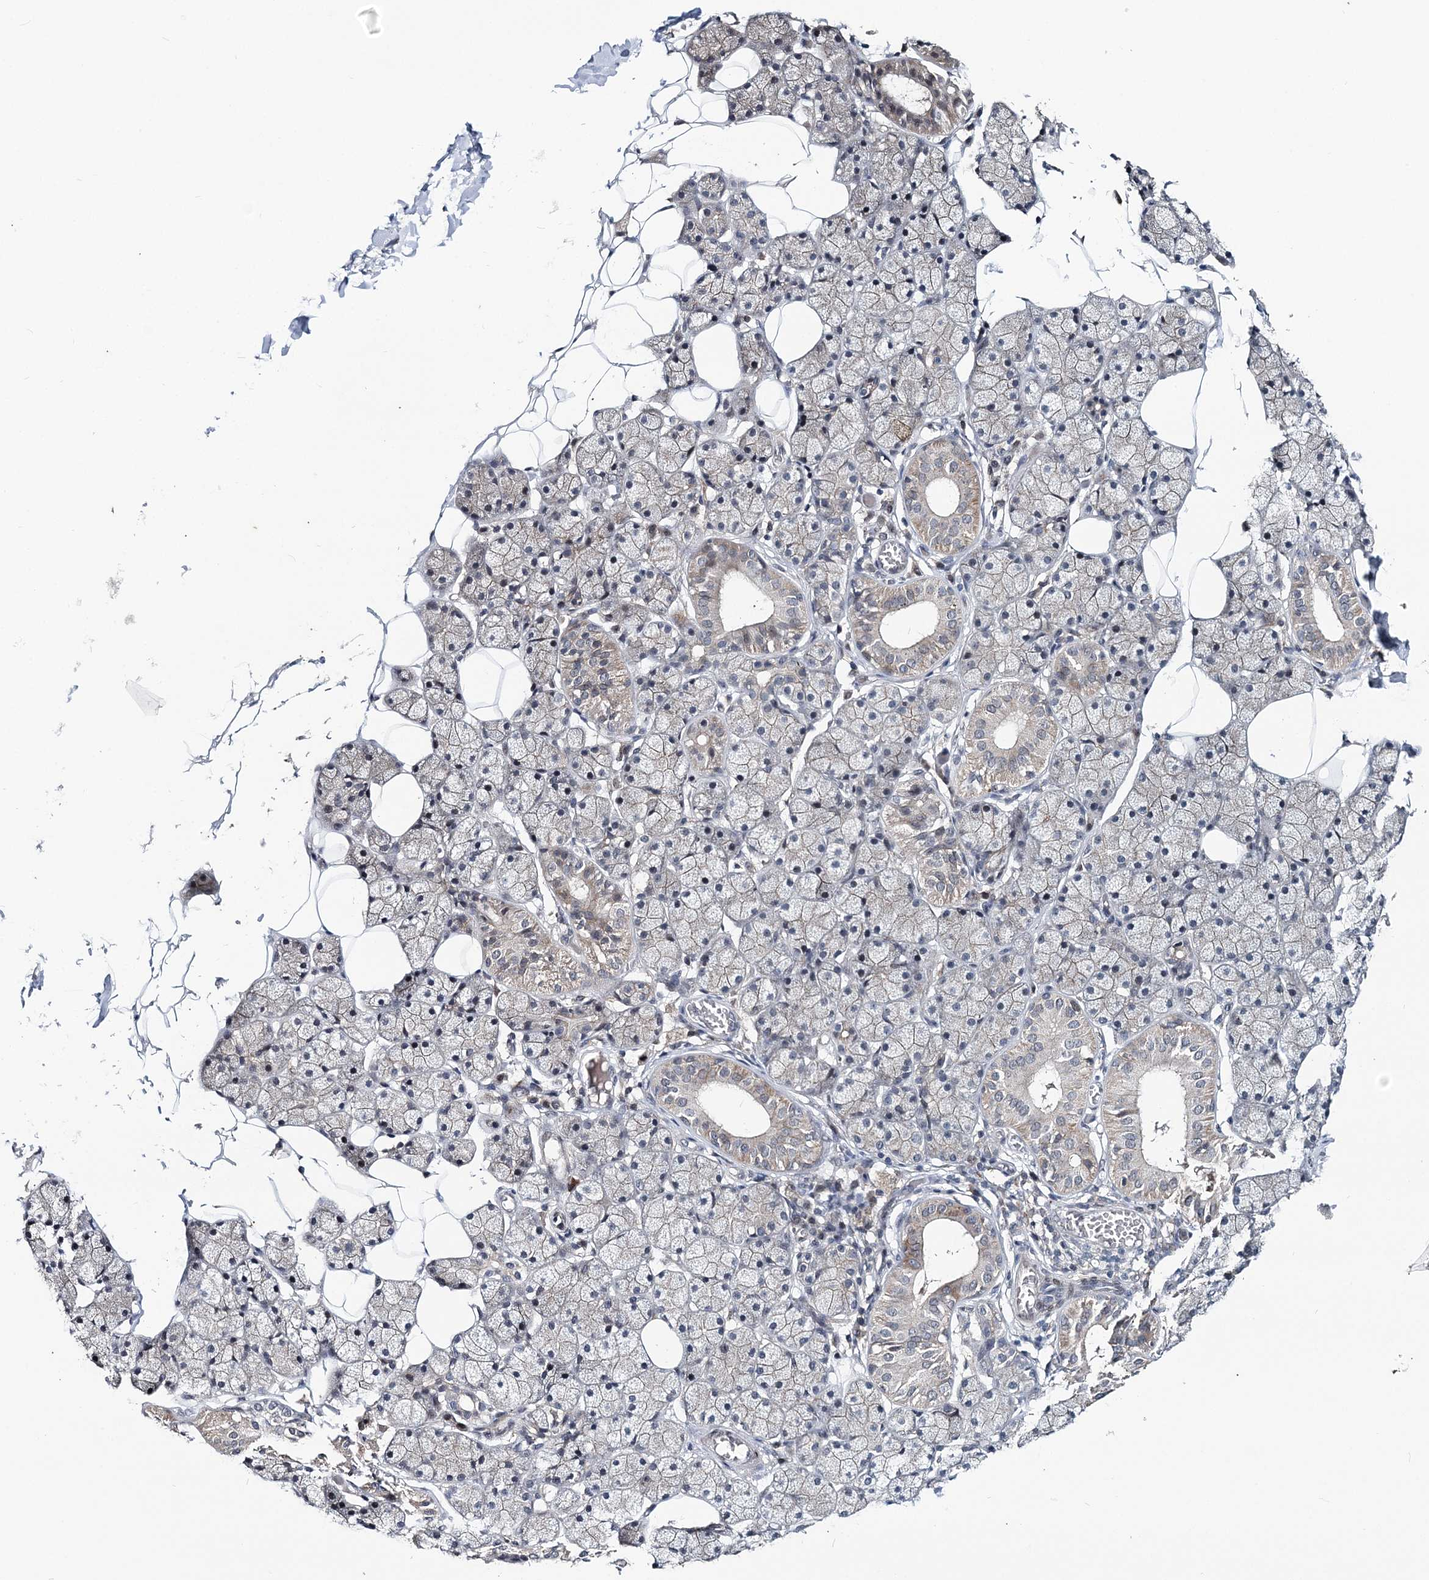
{"staining": {"intensity": "weak", "quantity": "<25%", "location": "cytoplasmic/membranous"}, "tissue": "salivary gland", "cell_type": "Glandular cells", "image_type": "normal", "snomed": [{"axis": "morphology", "description": "Normal tissue, NOS"}, {"axis": "topography", "description": "Salivary gland"}], "caption": "Image shows no significant protein expression in glandular cells of benign salivary gland. (DAB immunohistochemistry (IHC) visualized using brightfield microscopy, high magnification).", "gene": "HYCC2", "patient": {"sex": "female", "age": 33}}